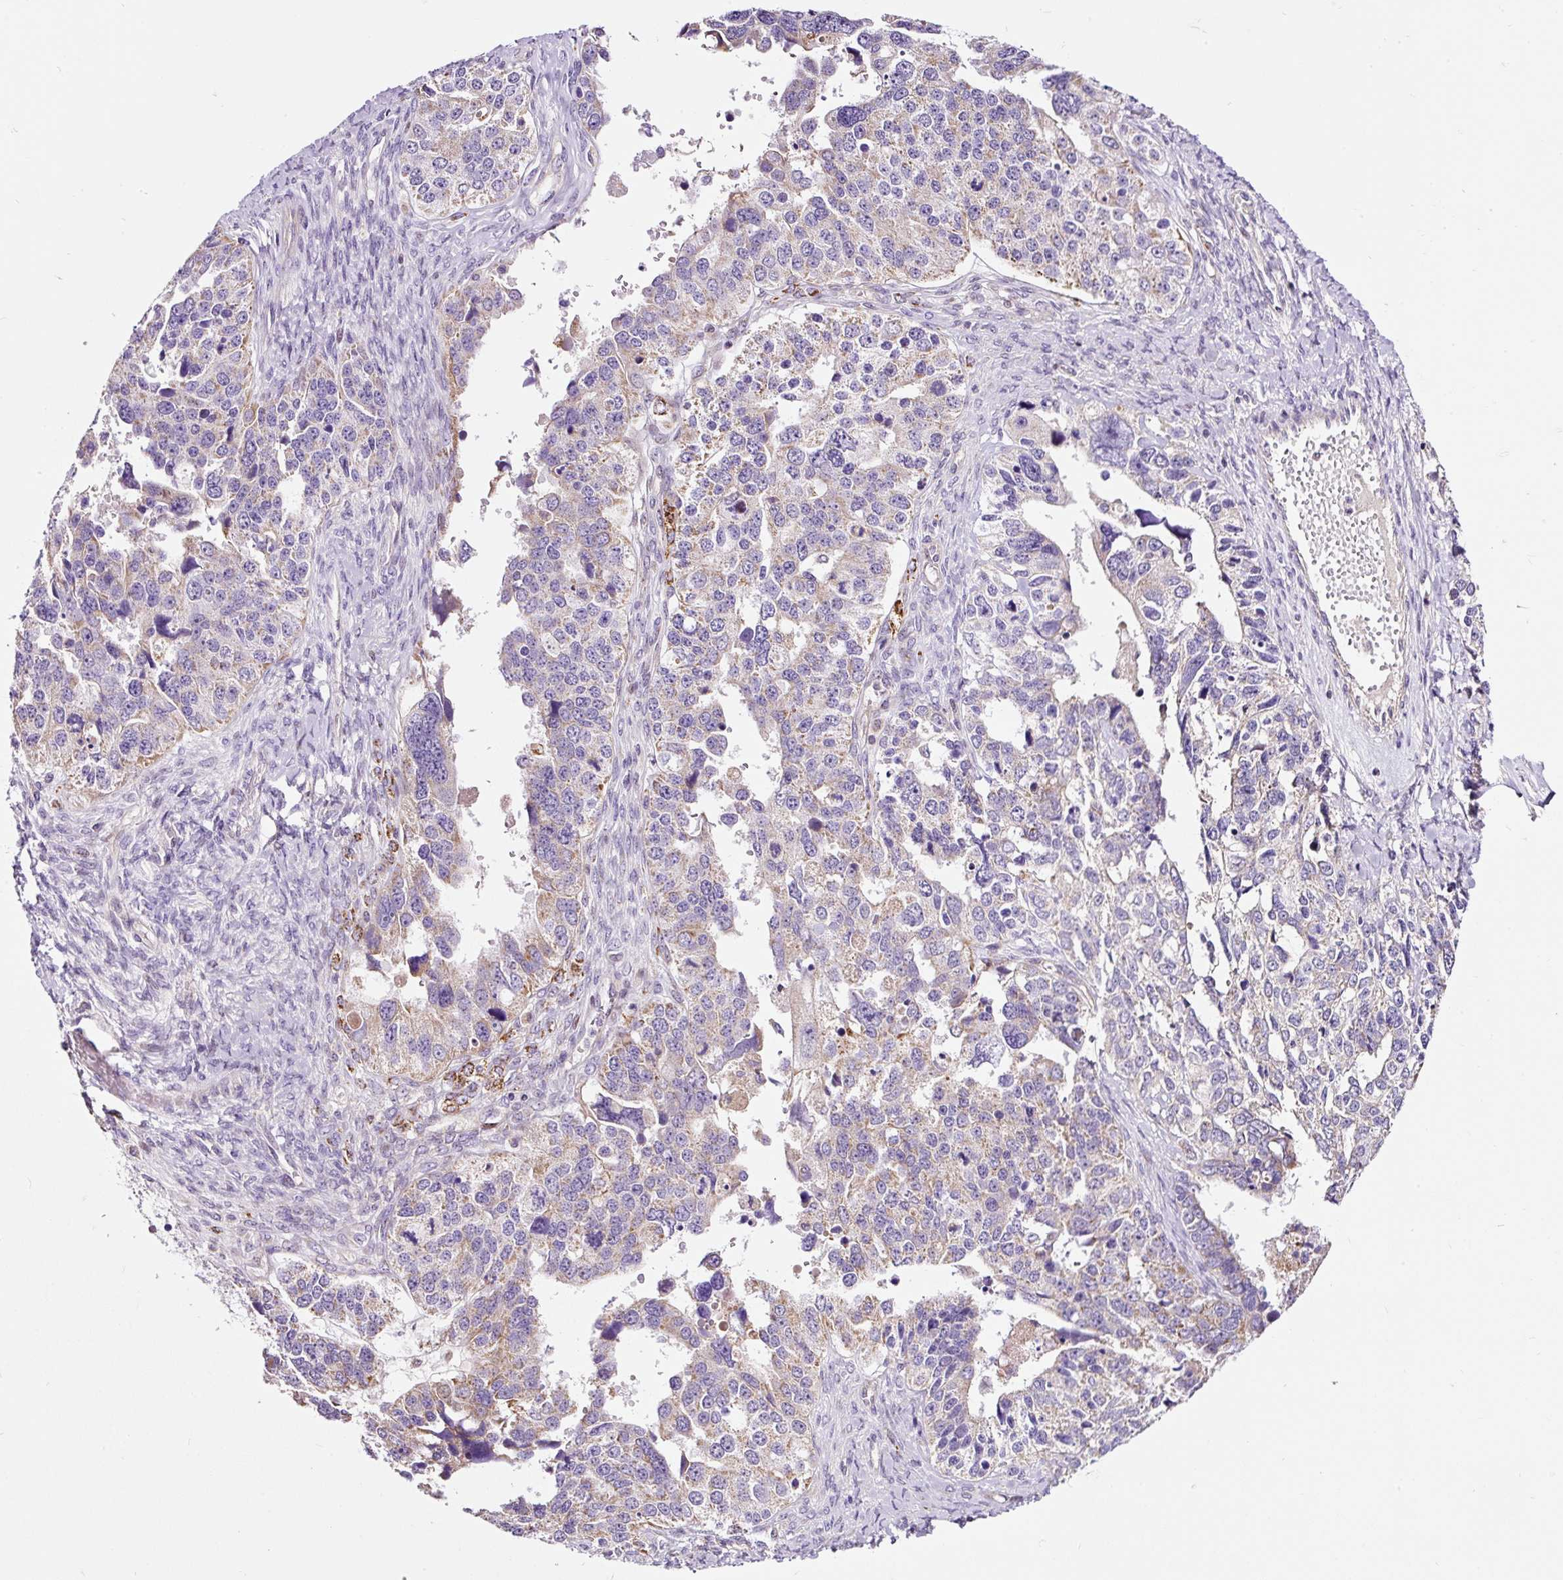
{"staining": {"intensity": "weak", "quantity": "<25%", "location": "cytoplasmic/membranous"}, "tissue": "ovarian cancer", "cell_type": "Tumor cells", "image_type": "cancer", "snomed": [{"axis": "morphology", "description": "Cystadenocarcinoma, serous, NOS"}, {"axis": "topography", "description": "Ovary"}], "caption": "DAB (3,3'-diaminobenzidine) immunohistochemical staining of human ovarian cancer (serous cystadenocarcinoma) reveals no significant expression in tumor cells.", "gene": "BOLA3", "patient": {"sex": "female", "age": 76}}